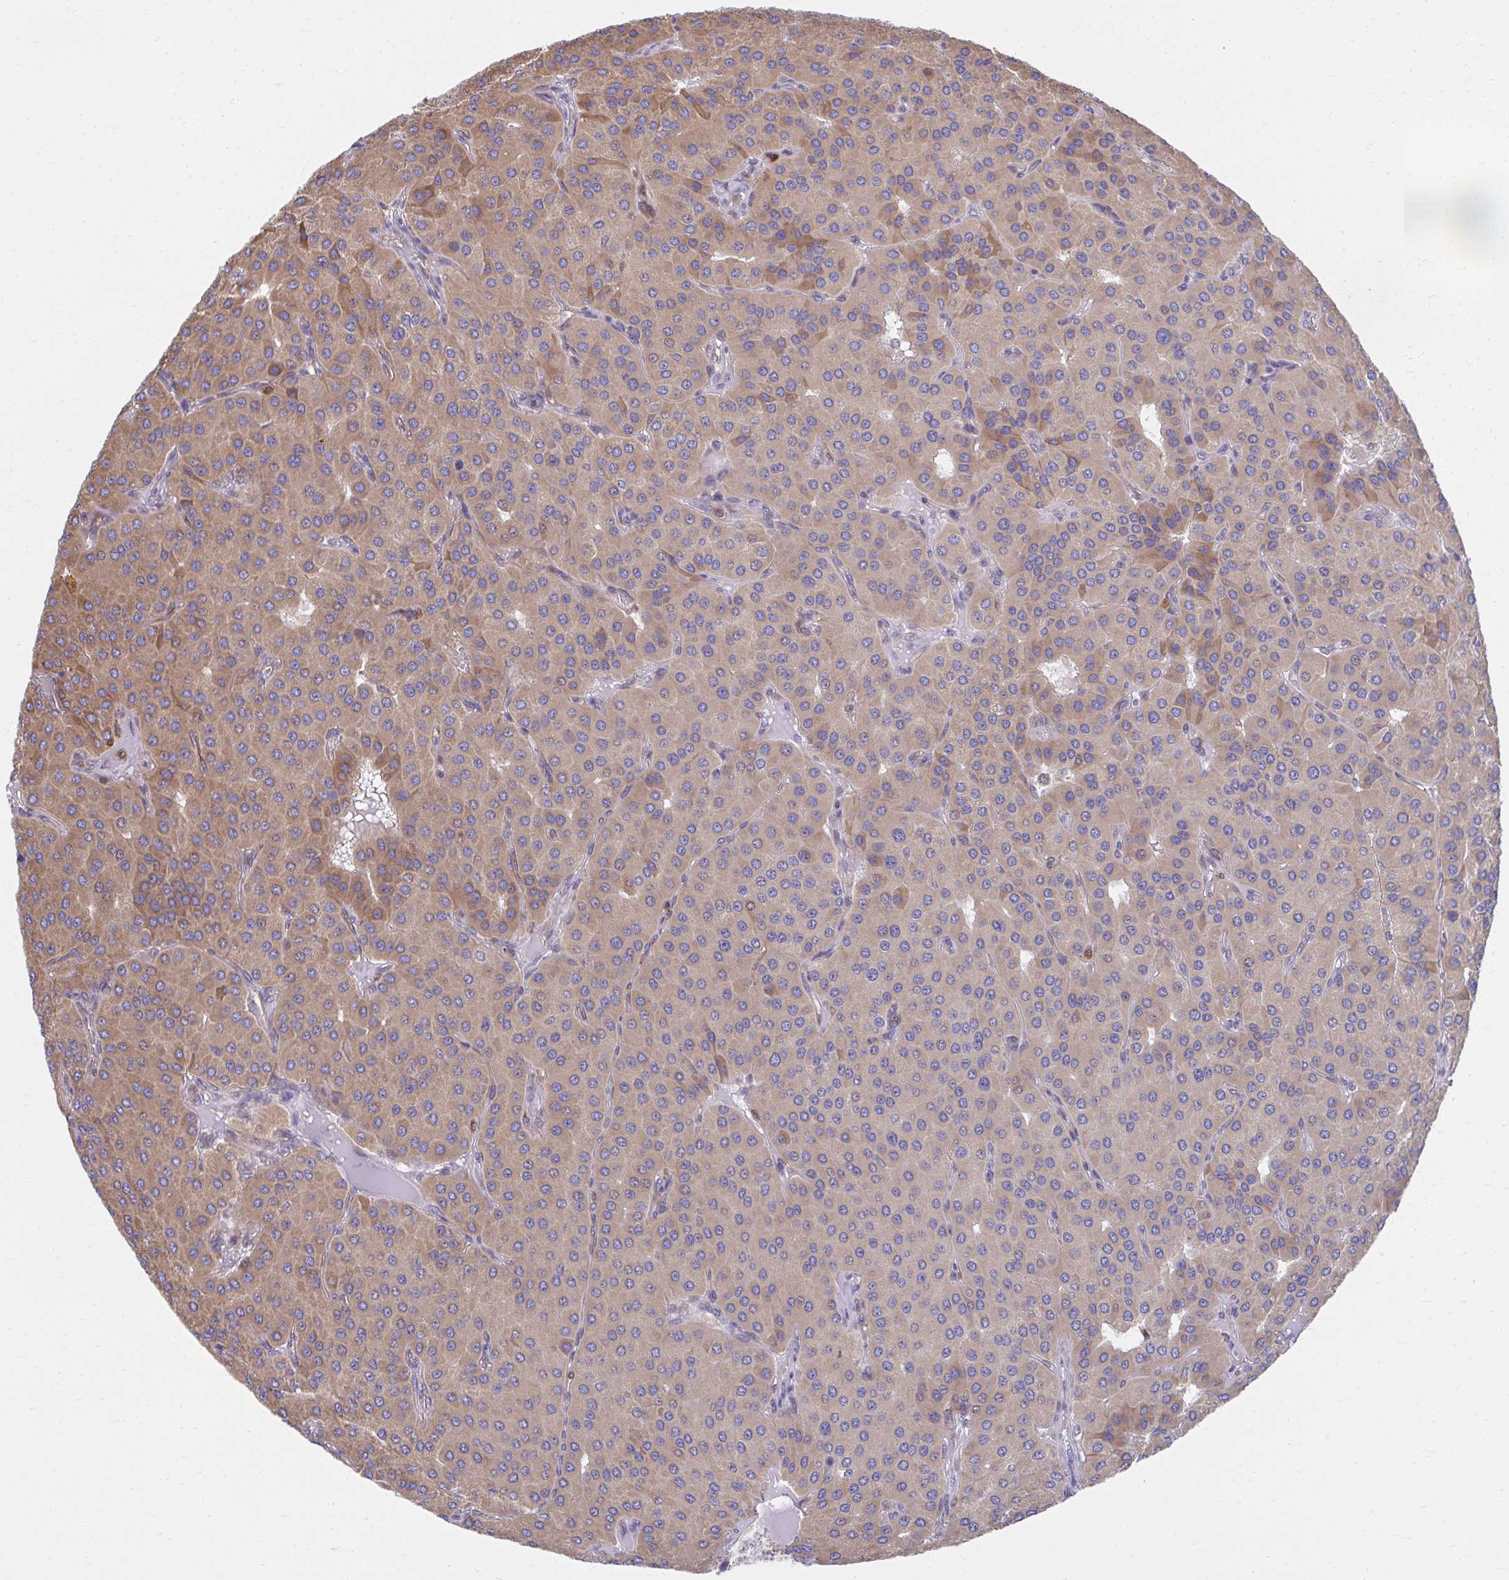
{"staining": {"intensity": "moderate", "quantity": ">75%", "location": "cytoplasmic/membranous"}, "tissue": "parathyroid gland", "cell_type": "Glandular cells", "image_type": "normal", "snomed": [{"axis": "morphology", "description": "Normal tissue, NOS"}, {"axis": "morphology", "description": "Adenoma, NOS"}, {"axis": "topography", "description": "Parathyroid gland"}], "caption": "Immunohistochemical staining of normal human parathyroid gland displays moderate cytoplasmic/membranous protein staining in approximately >75% of glandular cells.", "gene": "ZNF778", "patient": {"sex": "female", "age": 86}}